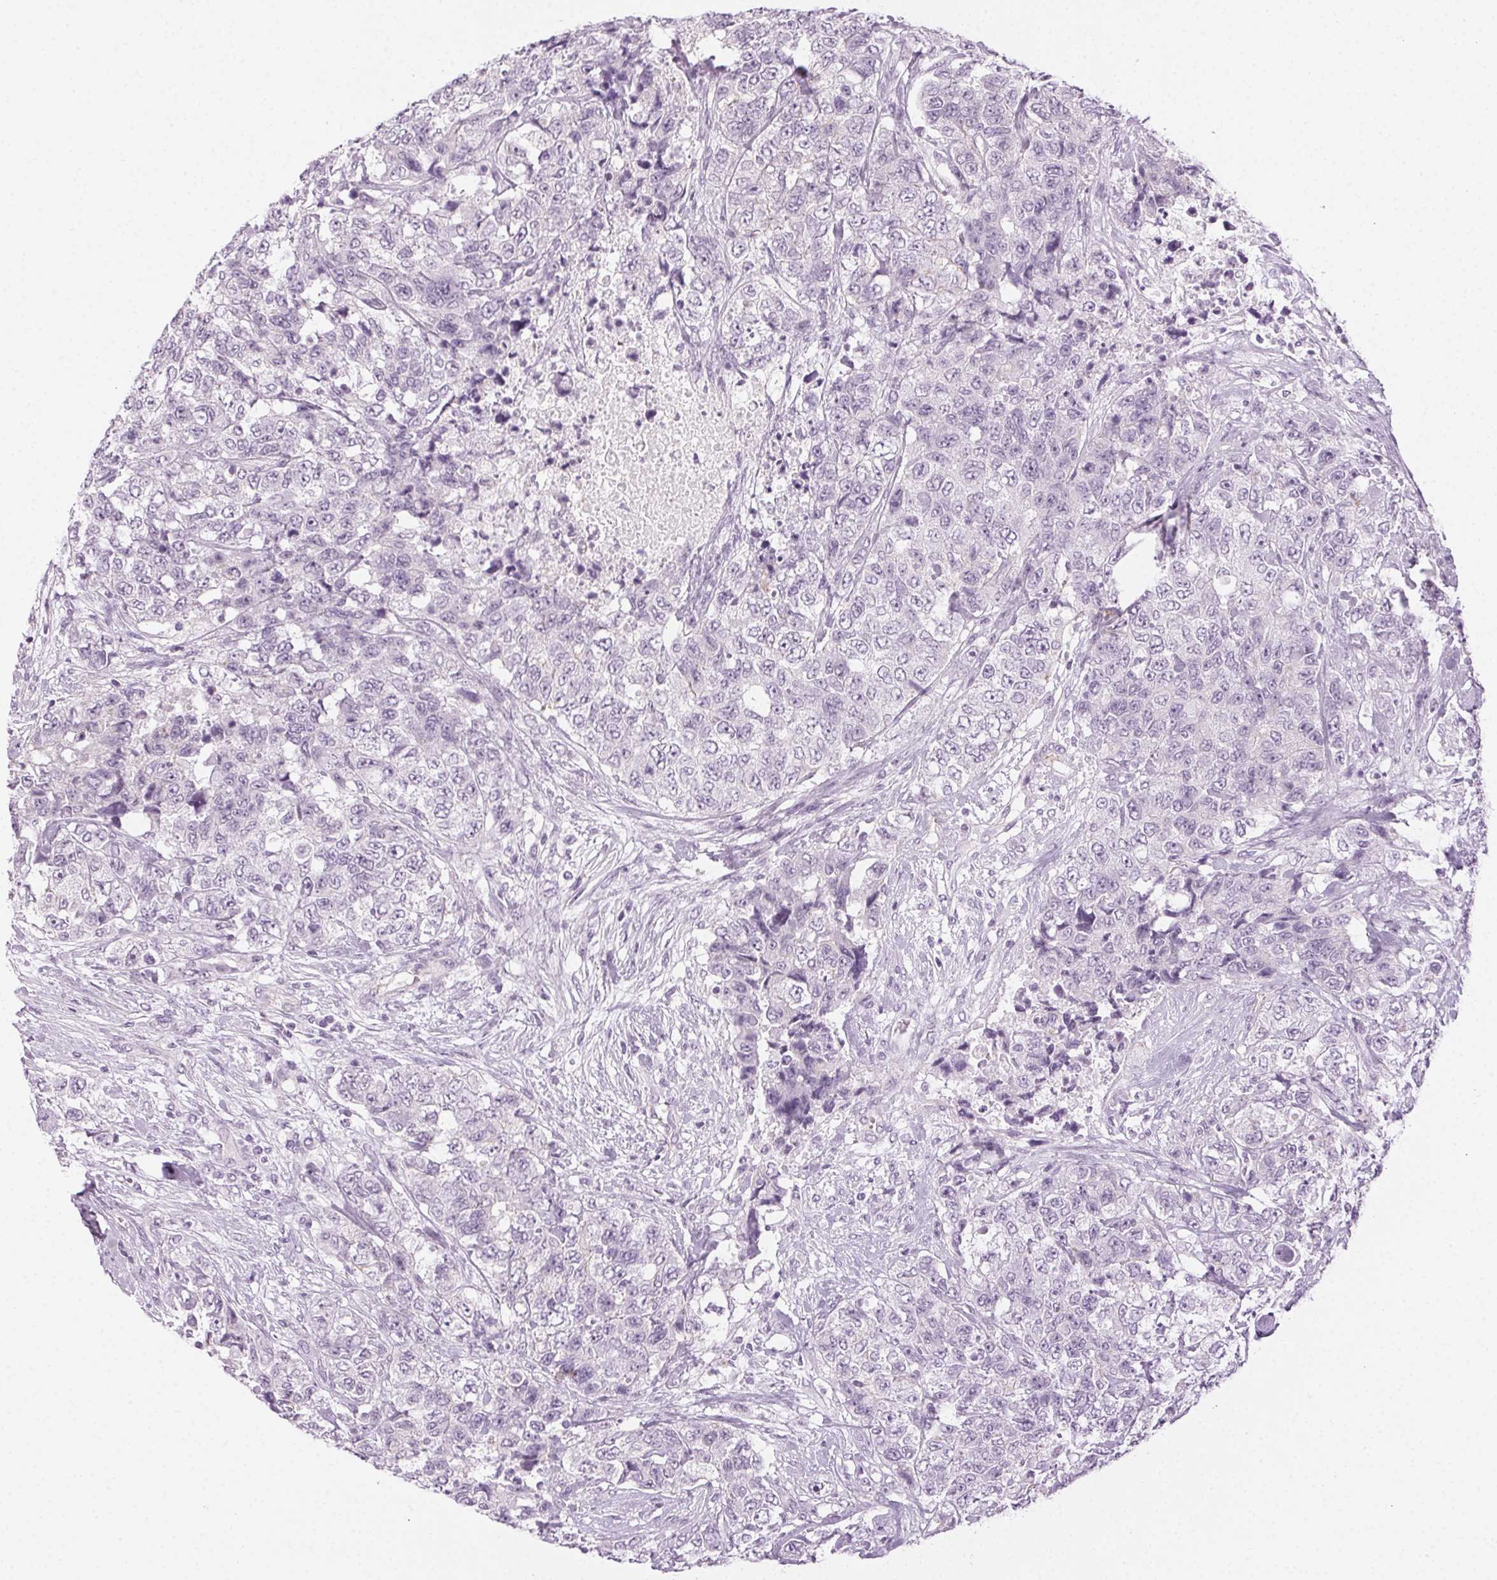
{"staining": {"intensity": "negative", "quantity": "none", "location": "none"}, "tissue": "urothelial cancer", "cell_type": "Tumor cells", "image_type": "cancer", "snomed": [{"axis": "morphology", "description": "Urothelial carcinoma, High grade"}, {"axis": "topography", "description": "Urinary bladder"}], "caption": "High magnification brightfield microscopy of urothelial carcinoma (high-grade) stained with DAB (3,3'-diaminobenzidine) (brown) and counterstained with hematoxylin (blue): tumor cells show no significant staining.", "gene": "AIF1L", "patient": {"sex": "female", "age": 78}}